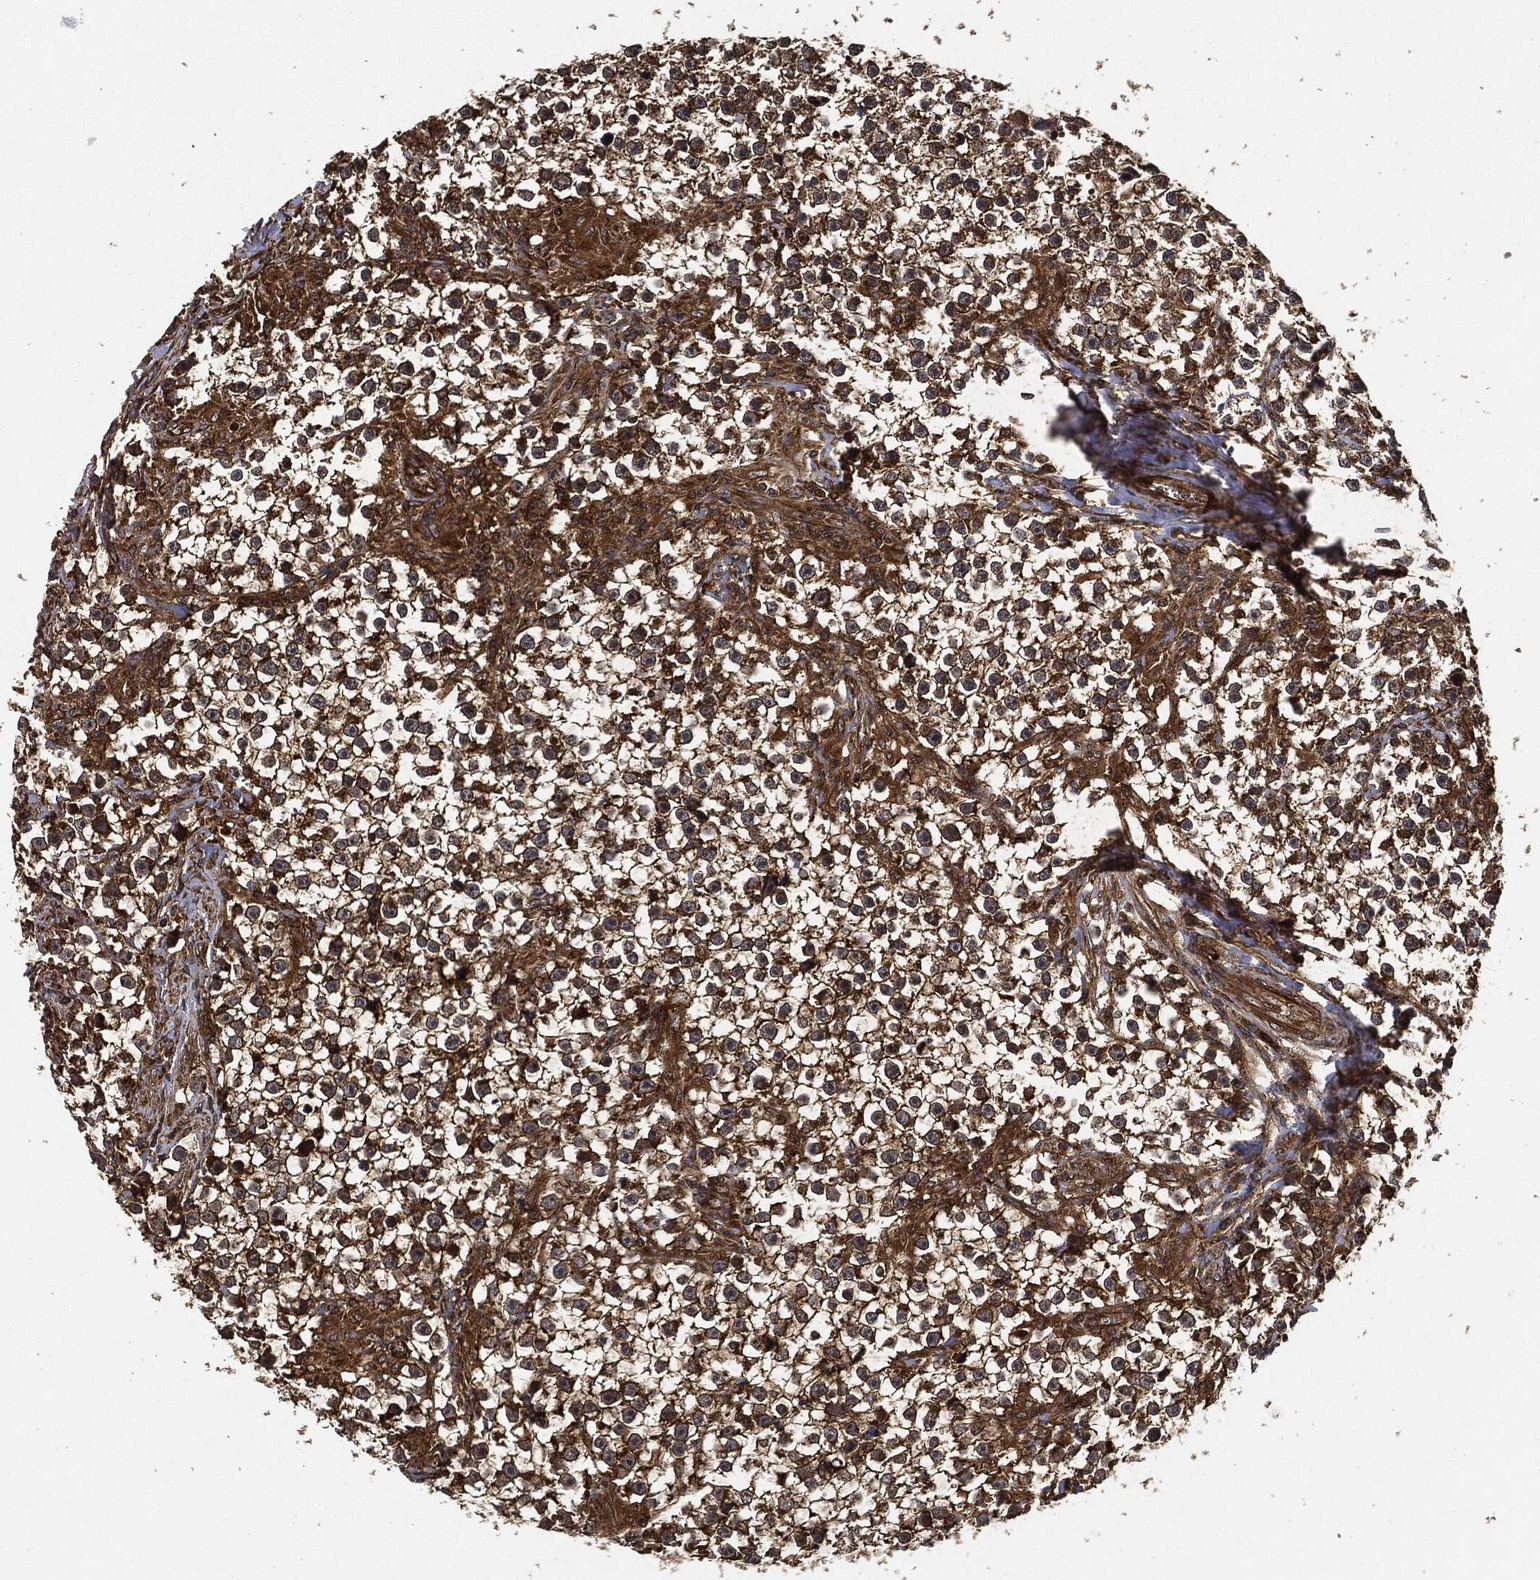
{"staining": {"intensity": "strong", "quantity": ">75%", "location": "cytoplasmic/membranous"}, "tissue": "testis cancer", "cell_type": "Tumor cells", "image_type": "cancer", "snomed": [{"axis": "morphology", "description": "Seminoma, NOS"}, {"axis": "topography", "description": "Testis"}], "caption": "DAB immunohistochemical staining of human seminoma (testis) reveals strong cytoplasmic/membranous protein expression in approximately >75% of tumor cells. (Brightfield microscopy of DAB IHC at high magnification).", "gene": "CEP290", "patient": {"sex": "male", "age": 59}}